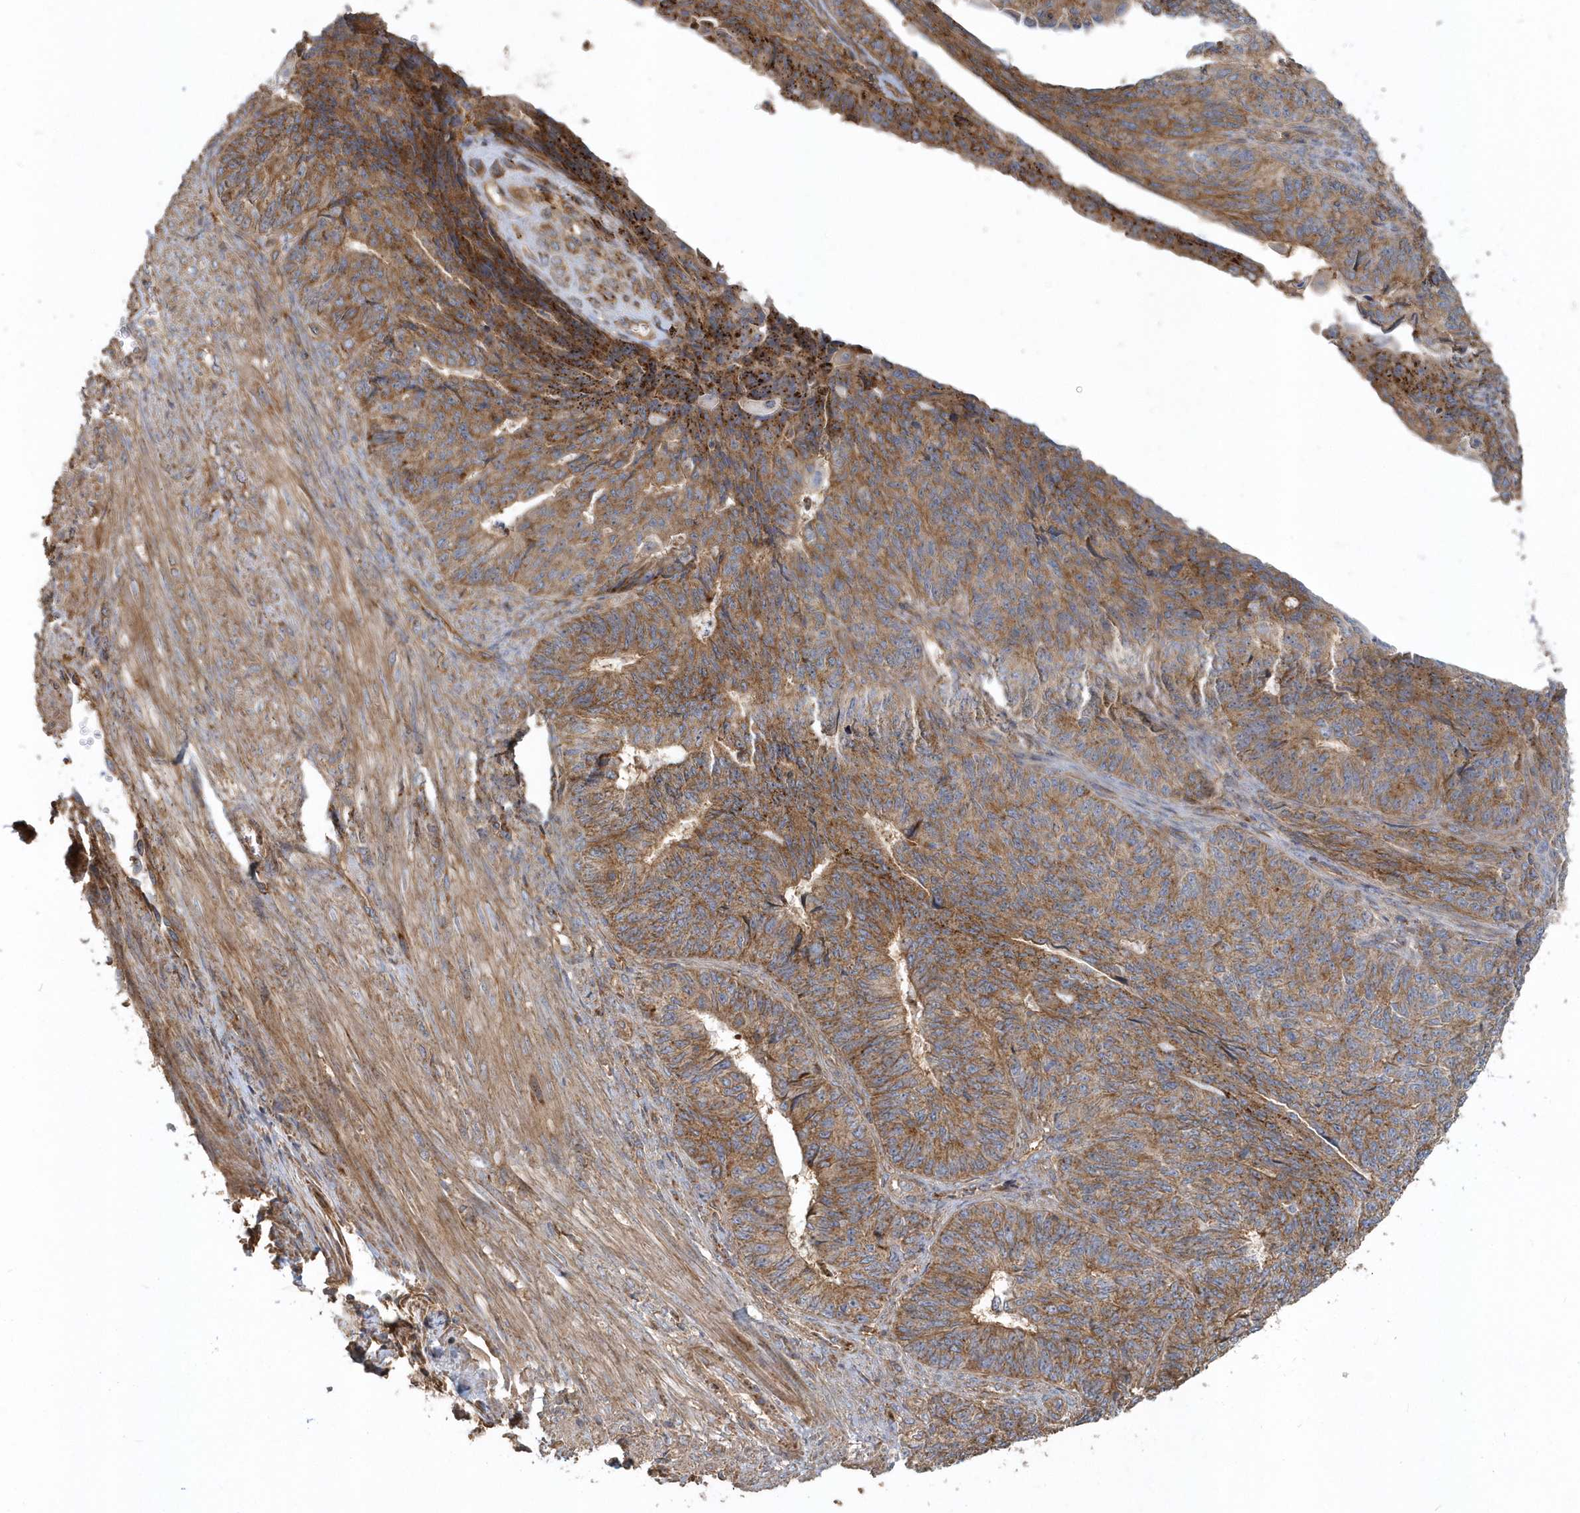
{"staining": {"intensity": "moderate", "quantity": ">75%", "location": "cytoplasmic/membranous"}, "tissue": "endometrial cancer", "cell_type": "Tumor cells", "image_type": "cancer", "snomed": [{"axis": "morphology", "description": "Adenocarcinoma, NOS"}, {"axis": "topography", "description": "Endometrium"}], "caption": "Endometrial adenocarcinoma stained for a protein exhibits moderate cytoplasmic/membranous positivity in tumor cells.", "gene": "TRAIP", "patient": {"sex": "female", "age": 32}}